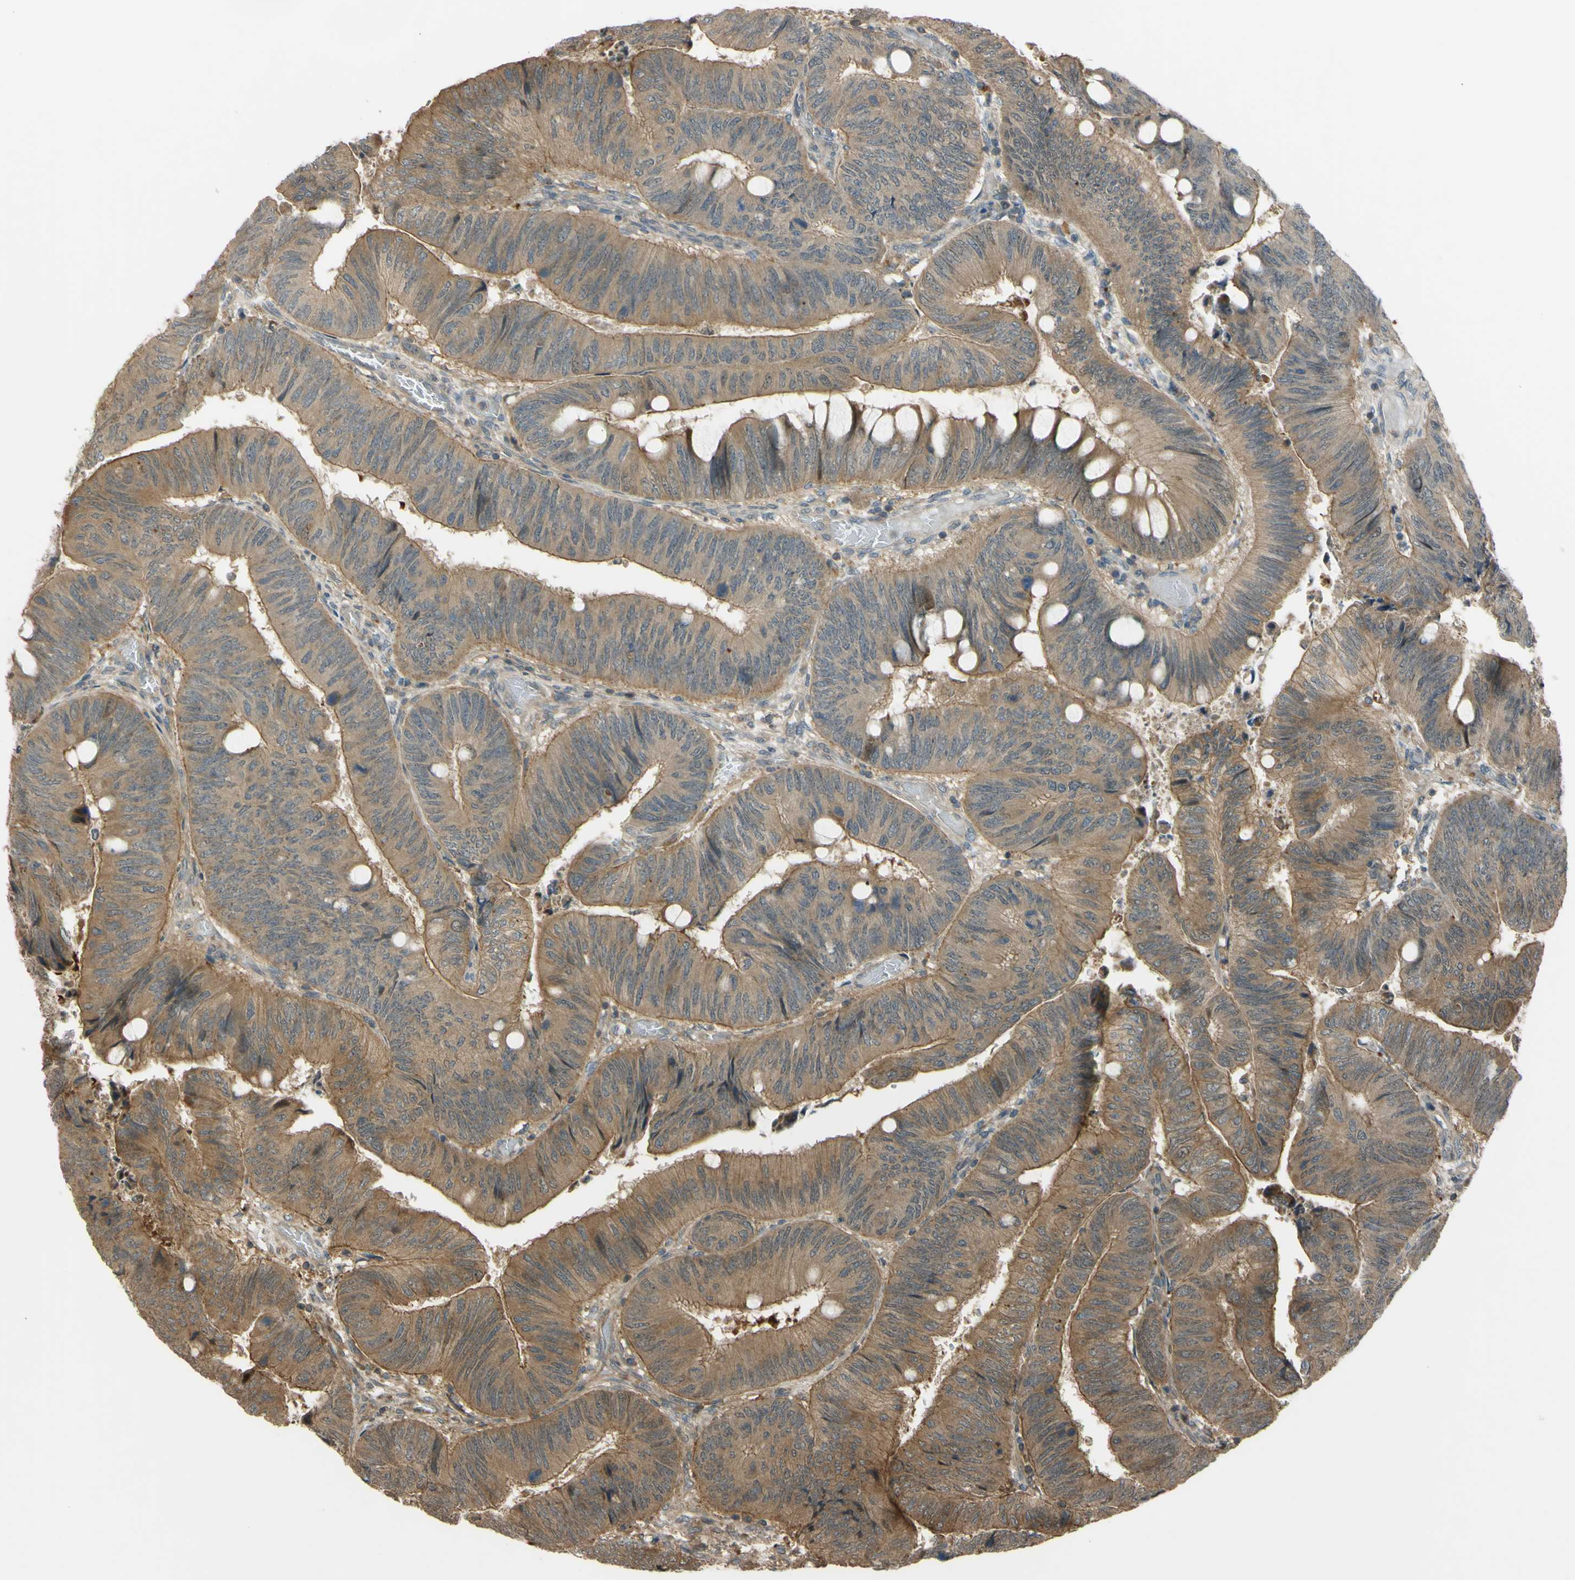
{"staining": {"intensity": "moderate", "quantity": ">75%", "location": "cytoplasmic/membranous"}, "tissue": "colorectal cancer", "cell_type": "Tumor cells", "image_type": "cancer", "snomed": [{"axis": "morphology", "description": "Normal tissue, NOS"}, {"axis": "morphology", "description": "Adenocarcinoma, NOS"}, {"axis": "topography", "description": "Rectum"}, {"axis": "topography", "description": "Peripheral nerve tissue"}], "caption": "Immunohistochemistry (IHC) micrograph of neoplastic tissue: colorectal cancer (adenocarcinoma) stained using immunohistochemistry (IHC) shows medium levels of moderate protein expression localized specifically in the cytoplasmic/membranous of tumor cells, appearing as a cytoplasmic/membranous brown color.", "gene": "FLII", "patient": {"sex": "male", "age": 92}}